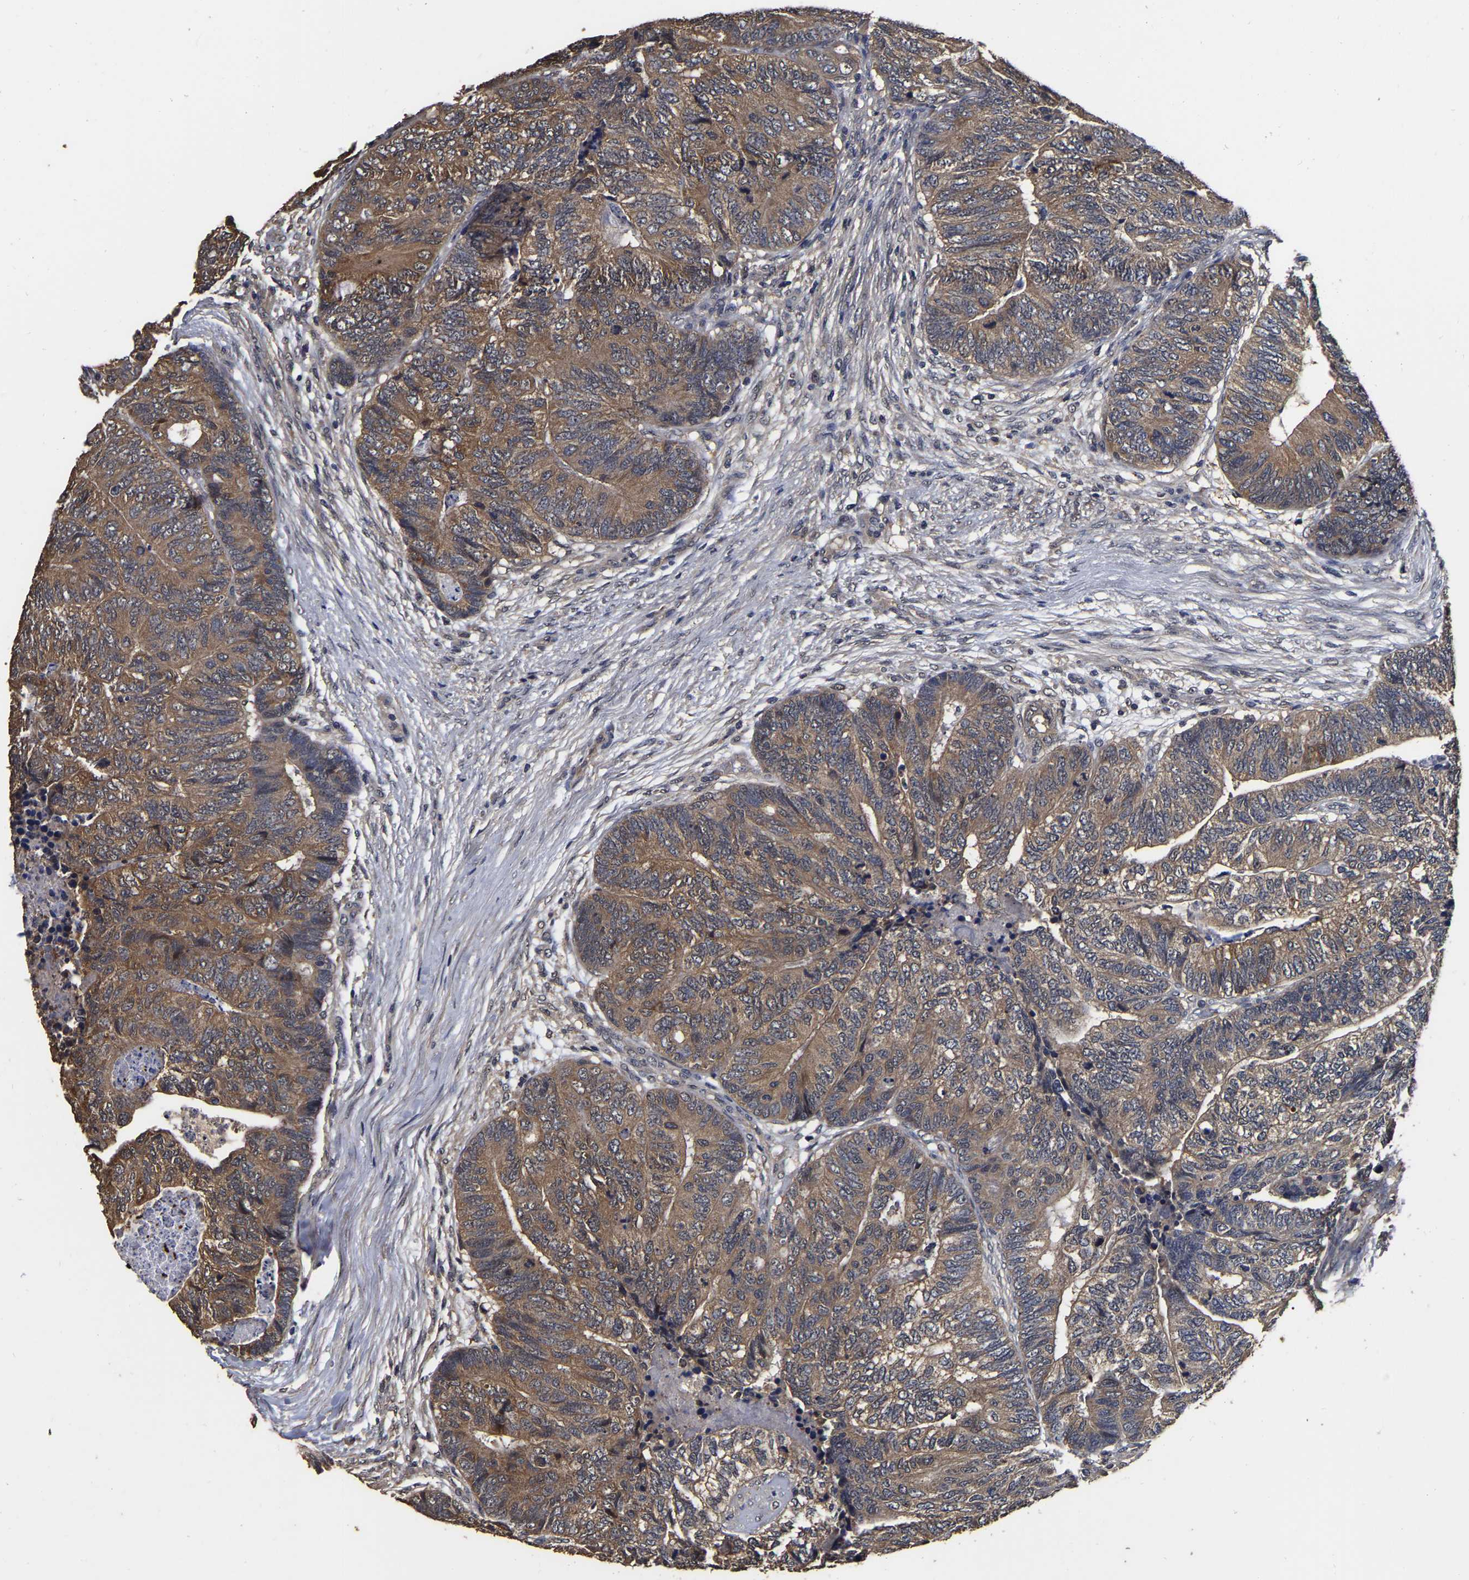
{"staining": {"intensity": "moderate", "quantity": ">75%", "location": "cytoplasmic/membranous"}, "tissue": "colorectal cancer", "cell_type": "Tumor cells", "image_type": "cancer", "snomed": [{"axis": "morphology", "description": "Adenocarcinoma, NOS"}, {"axis": "topography", "description": "Colon"}], "caption": "A micrograph of adenocarcinoma (colorectal) stained for a protein demonstrates moderate cytoplasmic/membranous brown staining in tumor cells.", "gene": "STK32C", "patient": {"sex": "female", "age": 67}}